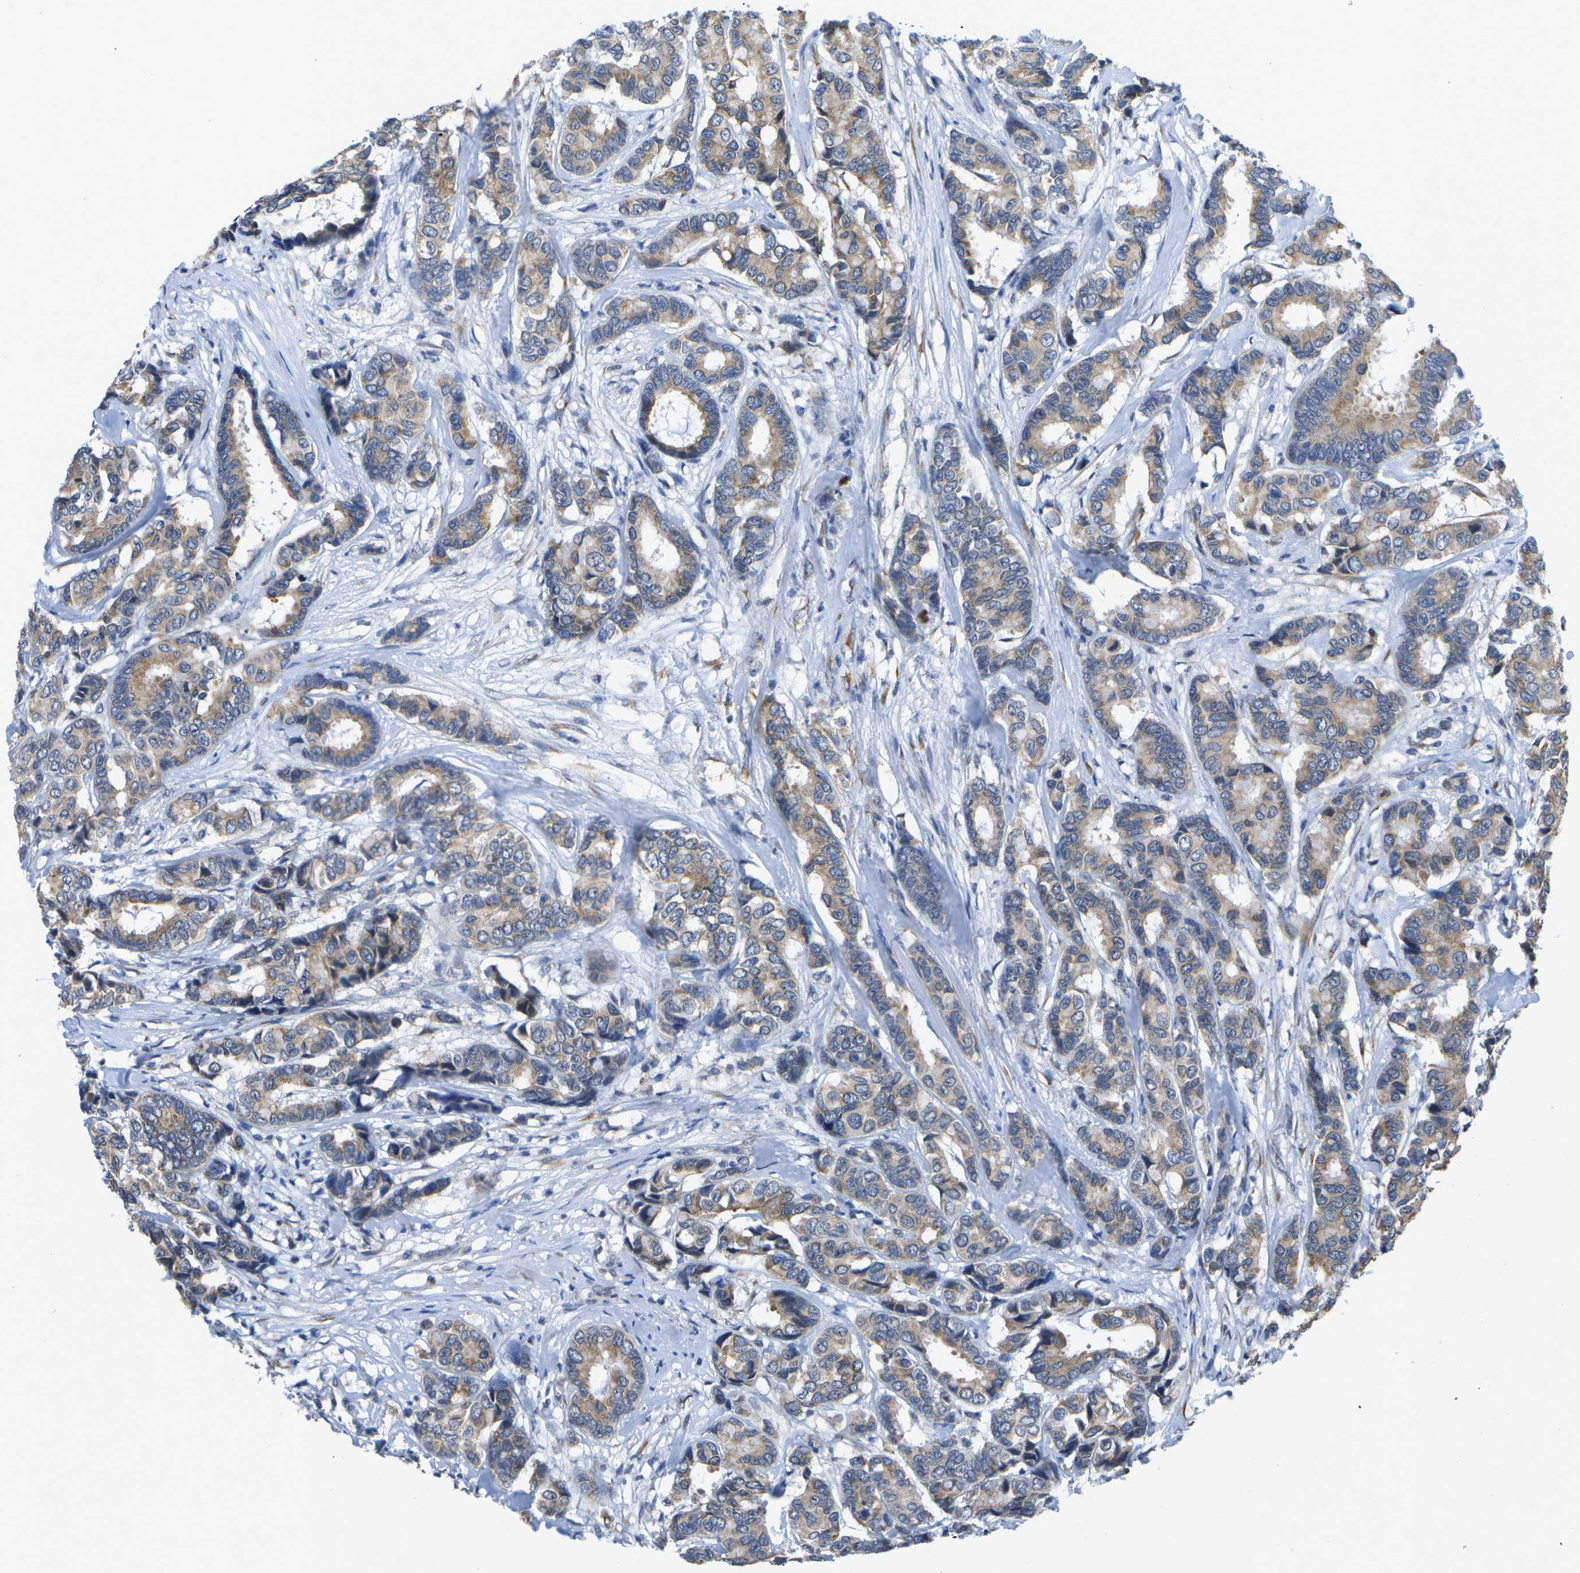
{"staining": {"intensity": "moderate", "quantity": ">75%", "location": "cytoplasmic/membranous"}, "tissue": "breast cancer", "cell_type": "Tumor cells", "image_type": "cancer", "snomed": [{"axis": "morphology", "description": "Duct carcinoma"}, {"axis": "topography", "description": "Breast"}], "caption": "Breast cancer (infiltrating ductal carcinoma) tissue reveals moderate cytoplasmic/membranous expression in about >75% of tumor cells, visualized by immunohistochemistry.", "gene": "DSE", "patient": {"sex": "female", "age": 87}}